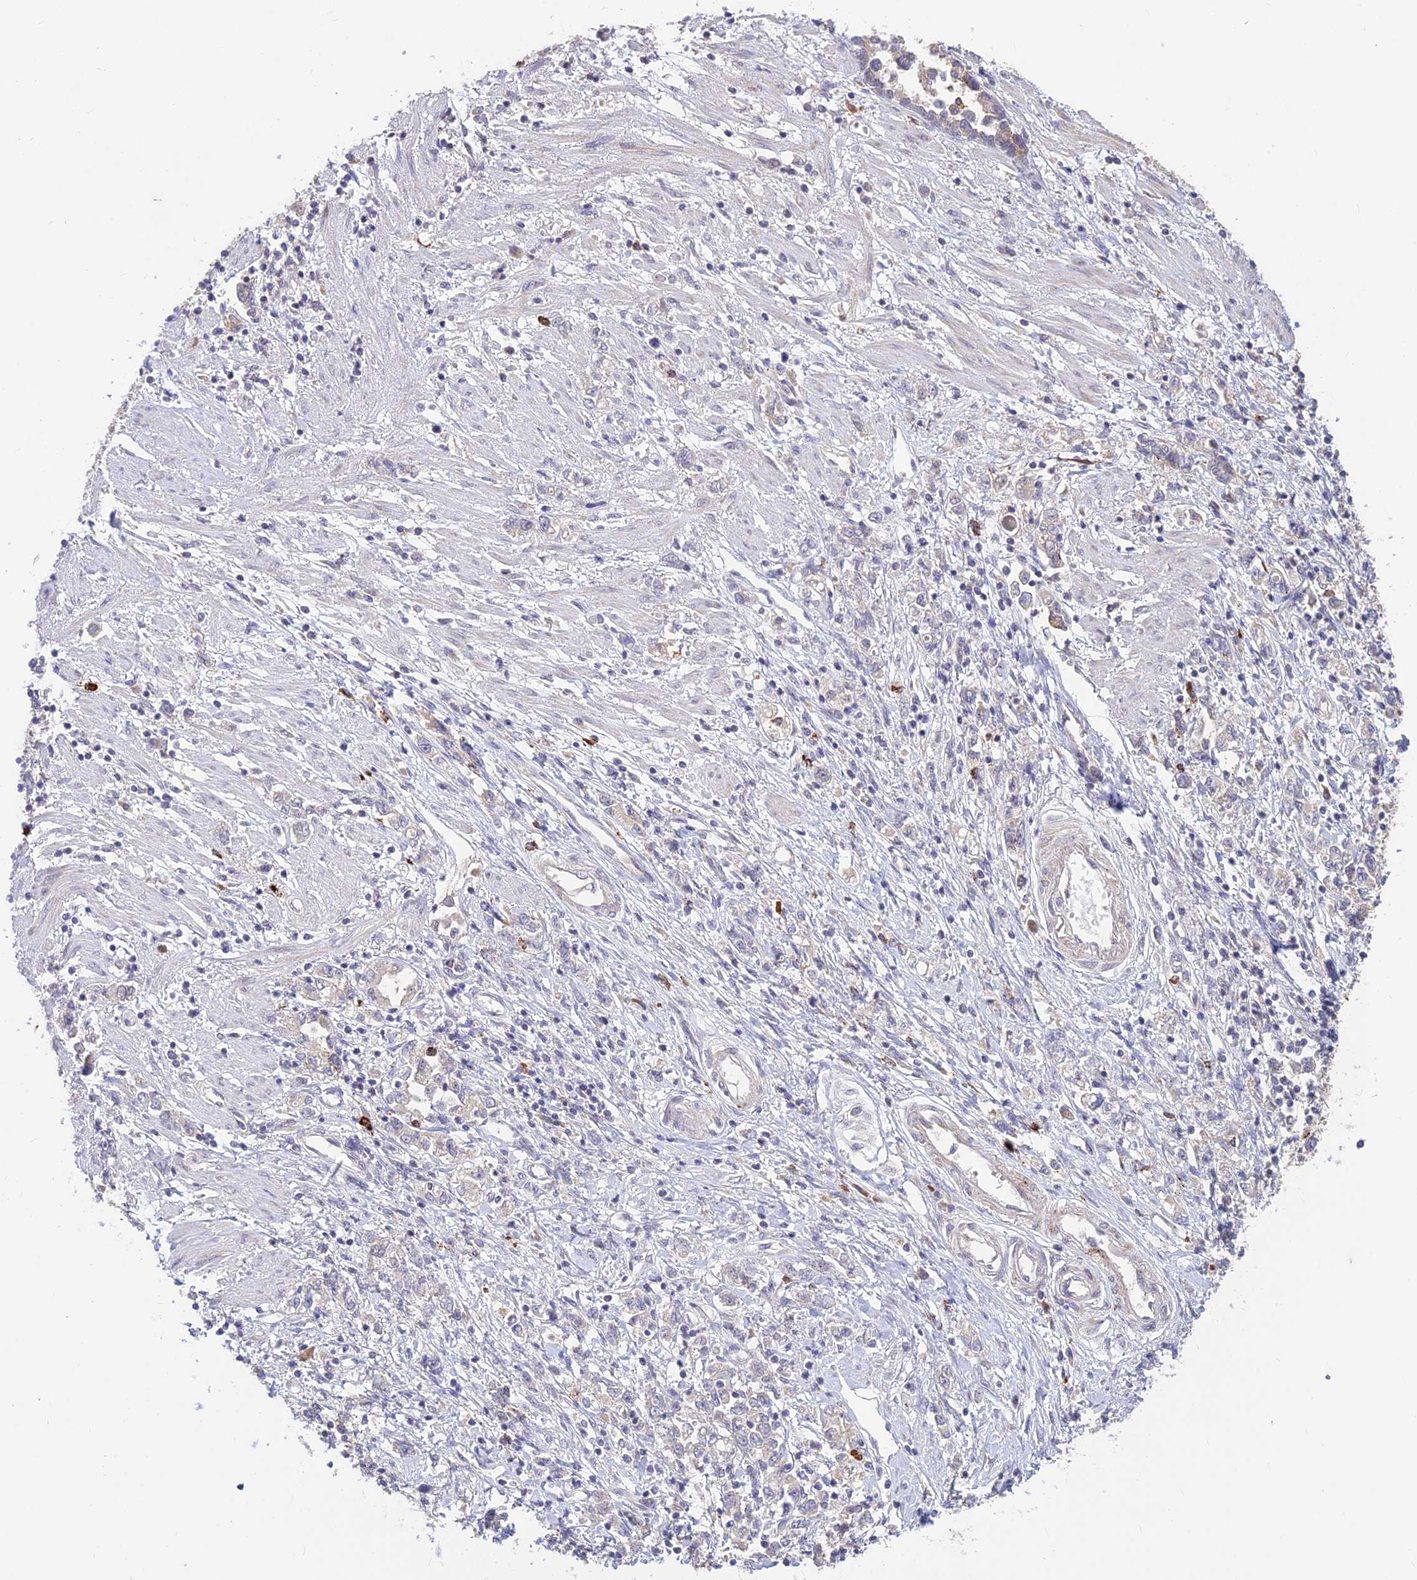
{"staining": {"intensity": "negative", "quantity": "none", "location": "none"}, "tissue": "stomach cancer", "cell_type": "Tumor cells", "image_type": "cancer", "snomed": [{"axis": "morphology", "description": "Adenocarcinoma, NOS"}, {"axis": "topography", "description": "Stomach"}], "caption": "The immunohistochemistry histopathology image has no significant positivity in tumor cells of stomach adenocarcinoma tissue. The staining was performed using DAB to visualize the protein expression in brown, while the nuclei were stained in blue with hematoxylin (Magnification: 20x).", "gene": "ASPDH", "patient": {"sex": "female", "age": 76}}